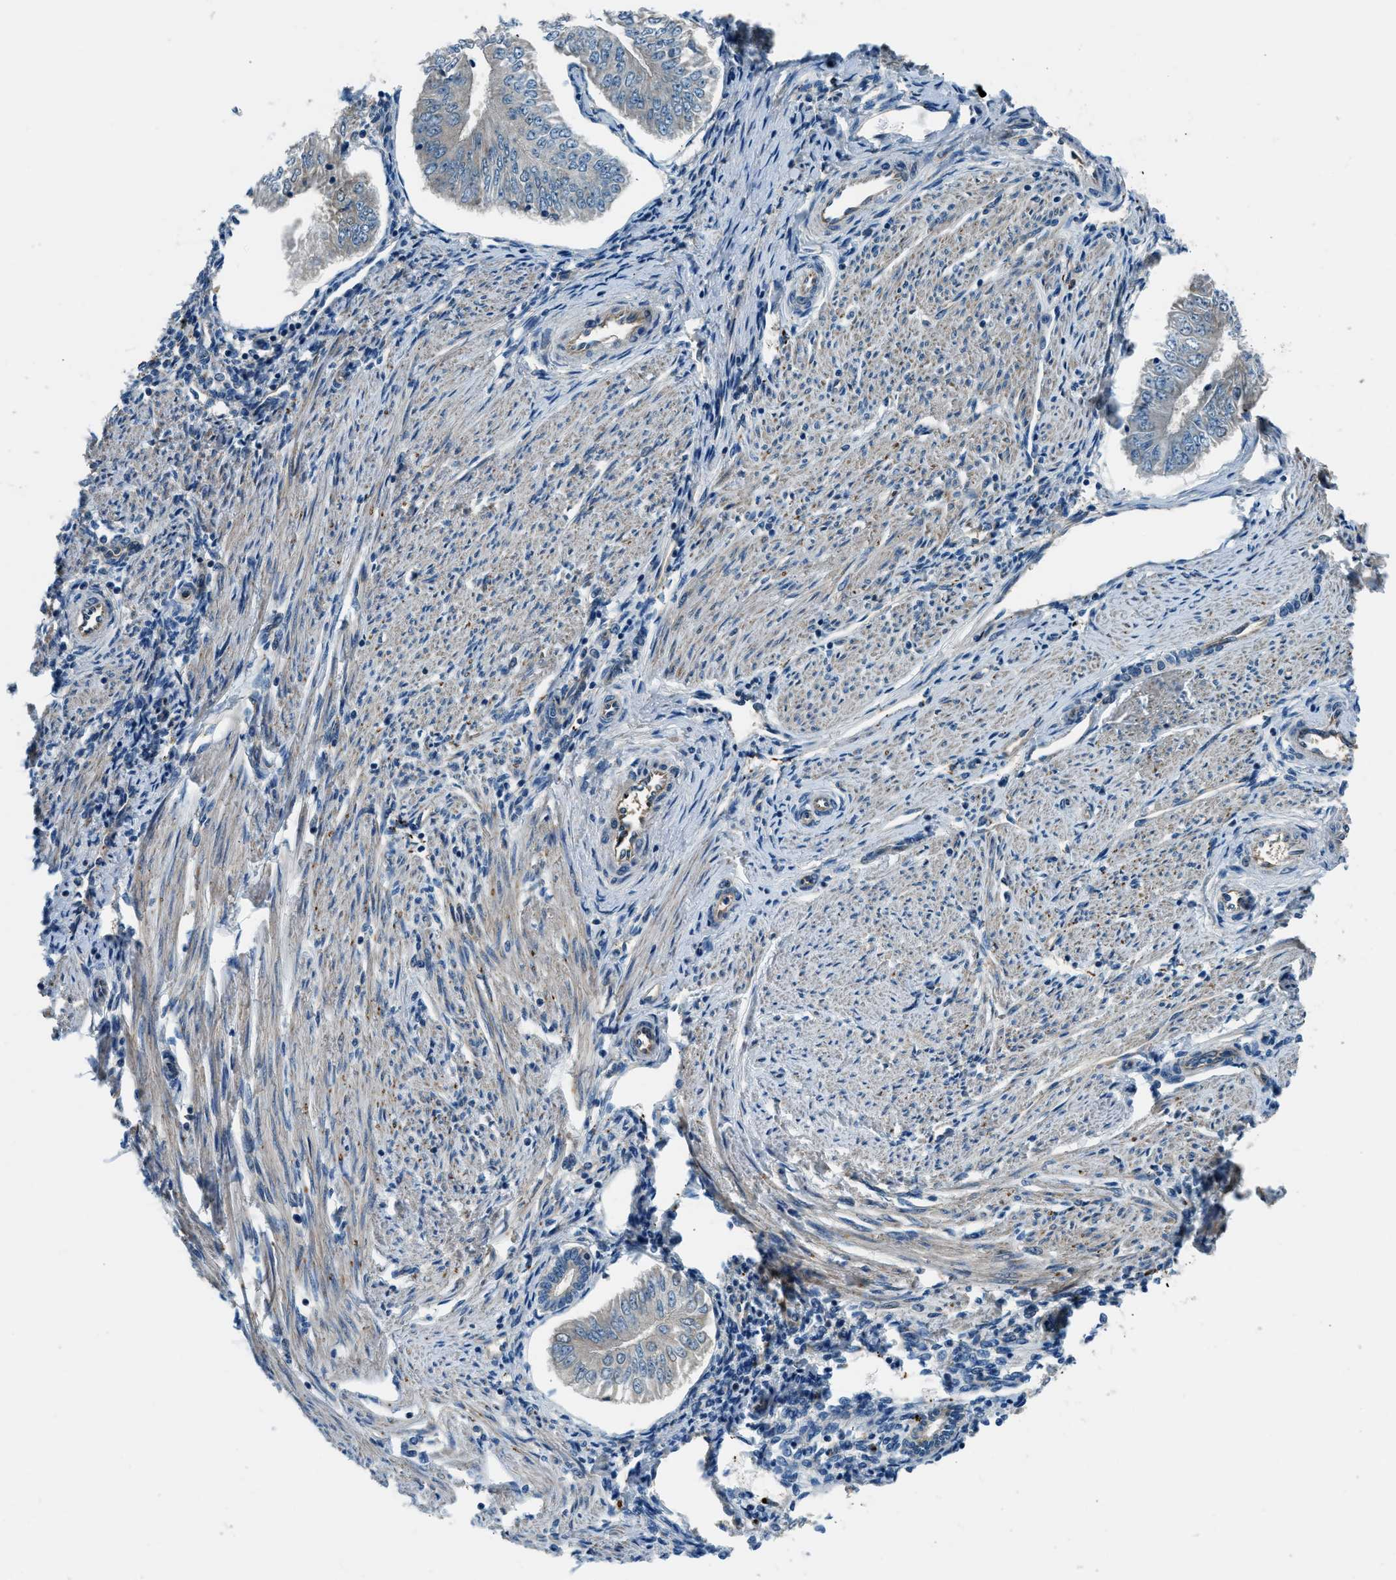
{"staining": {"intensity": "negative", "quantity": "none", "location": "none"}, "tissue": "endometrial cancer", "cell_type": "Tumor cells", "image_type": "cancer", "snomed": [{"axis": "morphology", "description": "Adenocarcinoma, NOS"}, {"axis": "topography", "description": "Endometrium"}], "caption": "Immunohistochemistry photomicrograph of human endometrial cancer (adenocarcinoma) stained for a protein (brown), which displays no positivity in tumor cells.", "gene": "SLC19A2", "patient": {"sex": "female", "age": 53}}